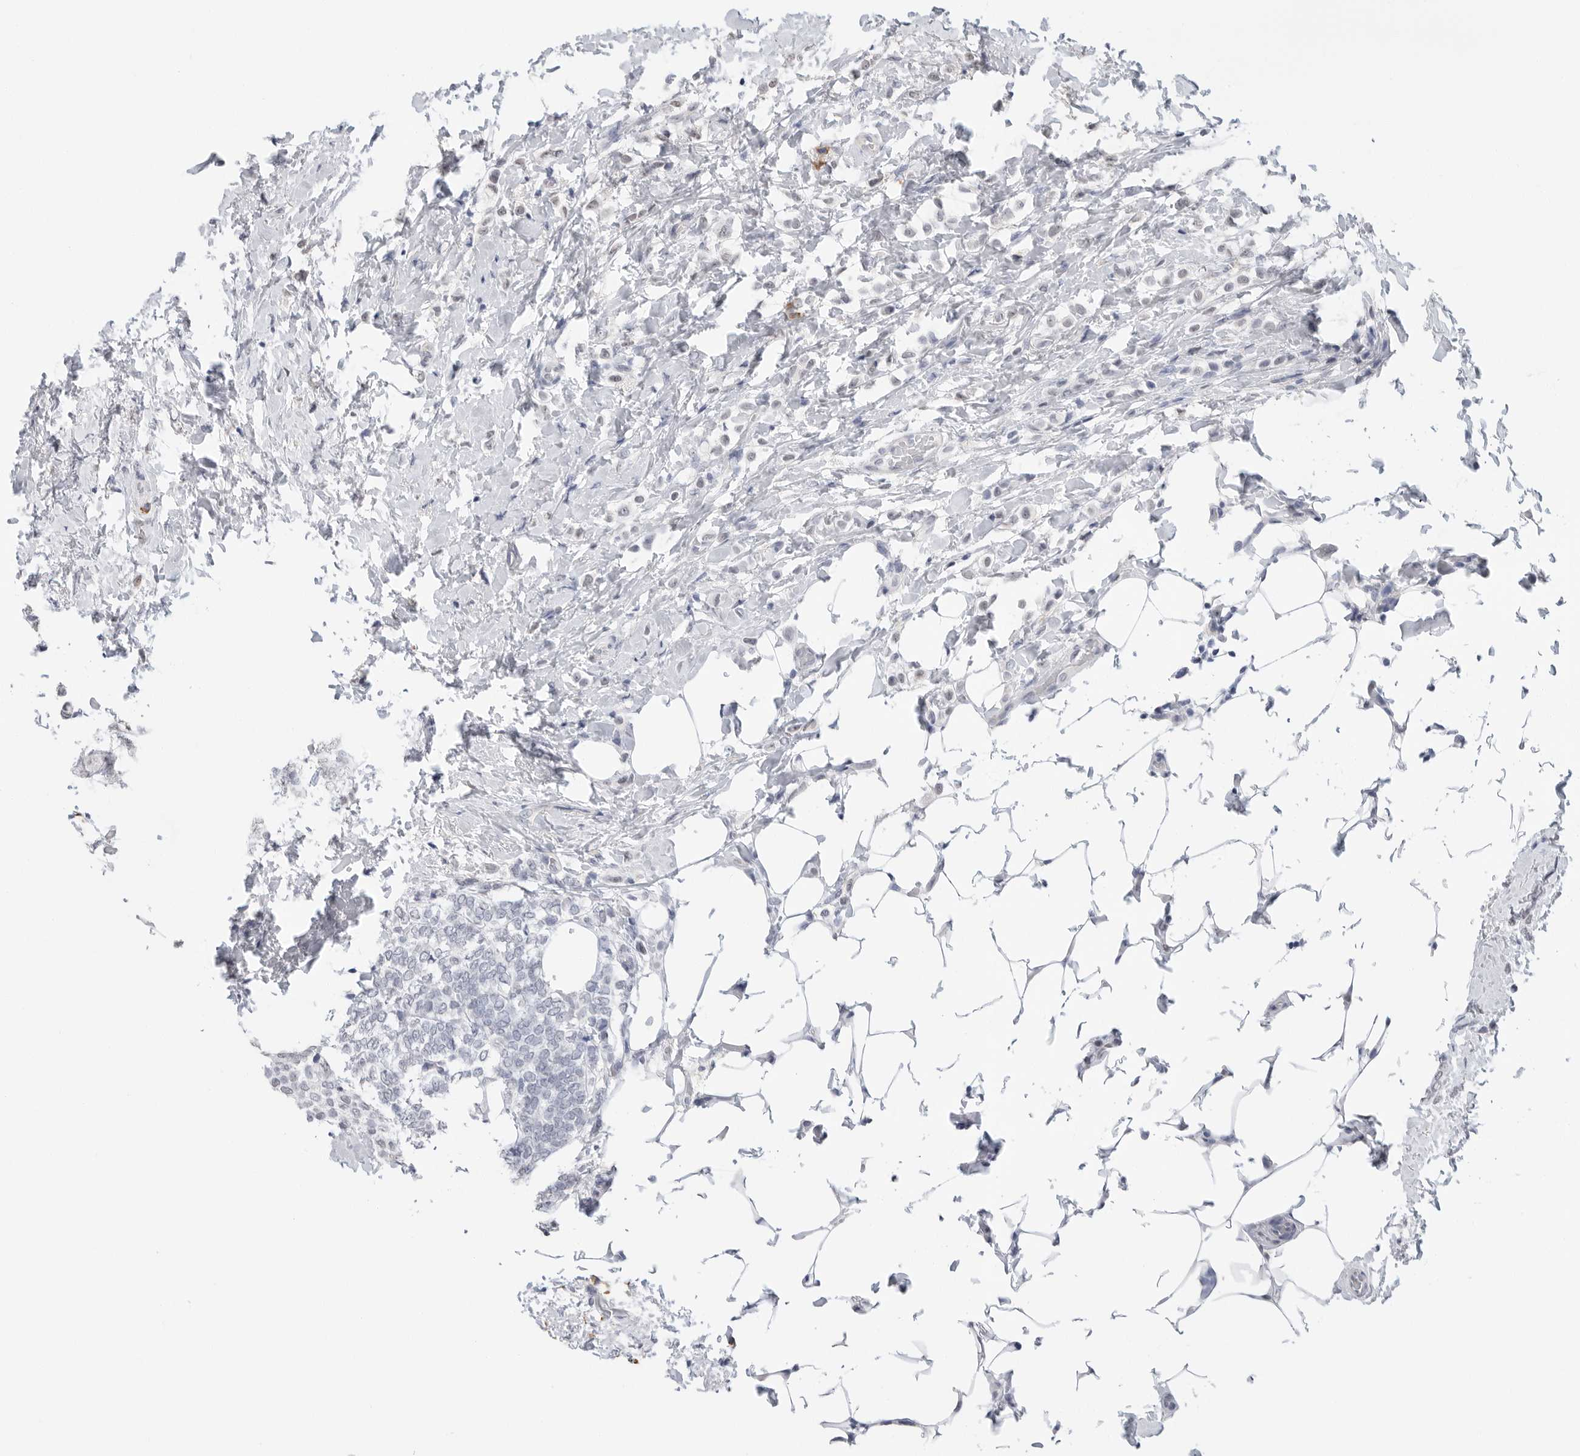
{"staining": {"intensity": "negative", "quantity": "none", "location": "none"}, "tissue": "breast cancer", "cell_type": "Tumor cells", "image_type": "cancer", "snomed": [{"axis": "morphology", "description": "Lobular carcinoma"}, {"axis": "topography", "description": "Breast"}], "caption": "IHC image of human breast cancer stained for a protein (brown), which displays no expression in tumor cells. Brightfield microscopy of immunohistochemistry (IHC) stained with DAB (brown) and hematoxylin (blue), captured at high magnification.", "gene": "ARHGEF10", "patient": {"sex": "female", "age": 50}}